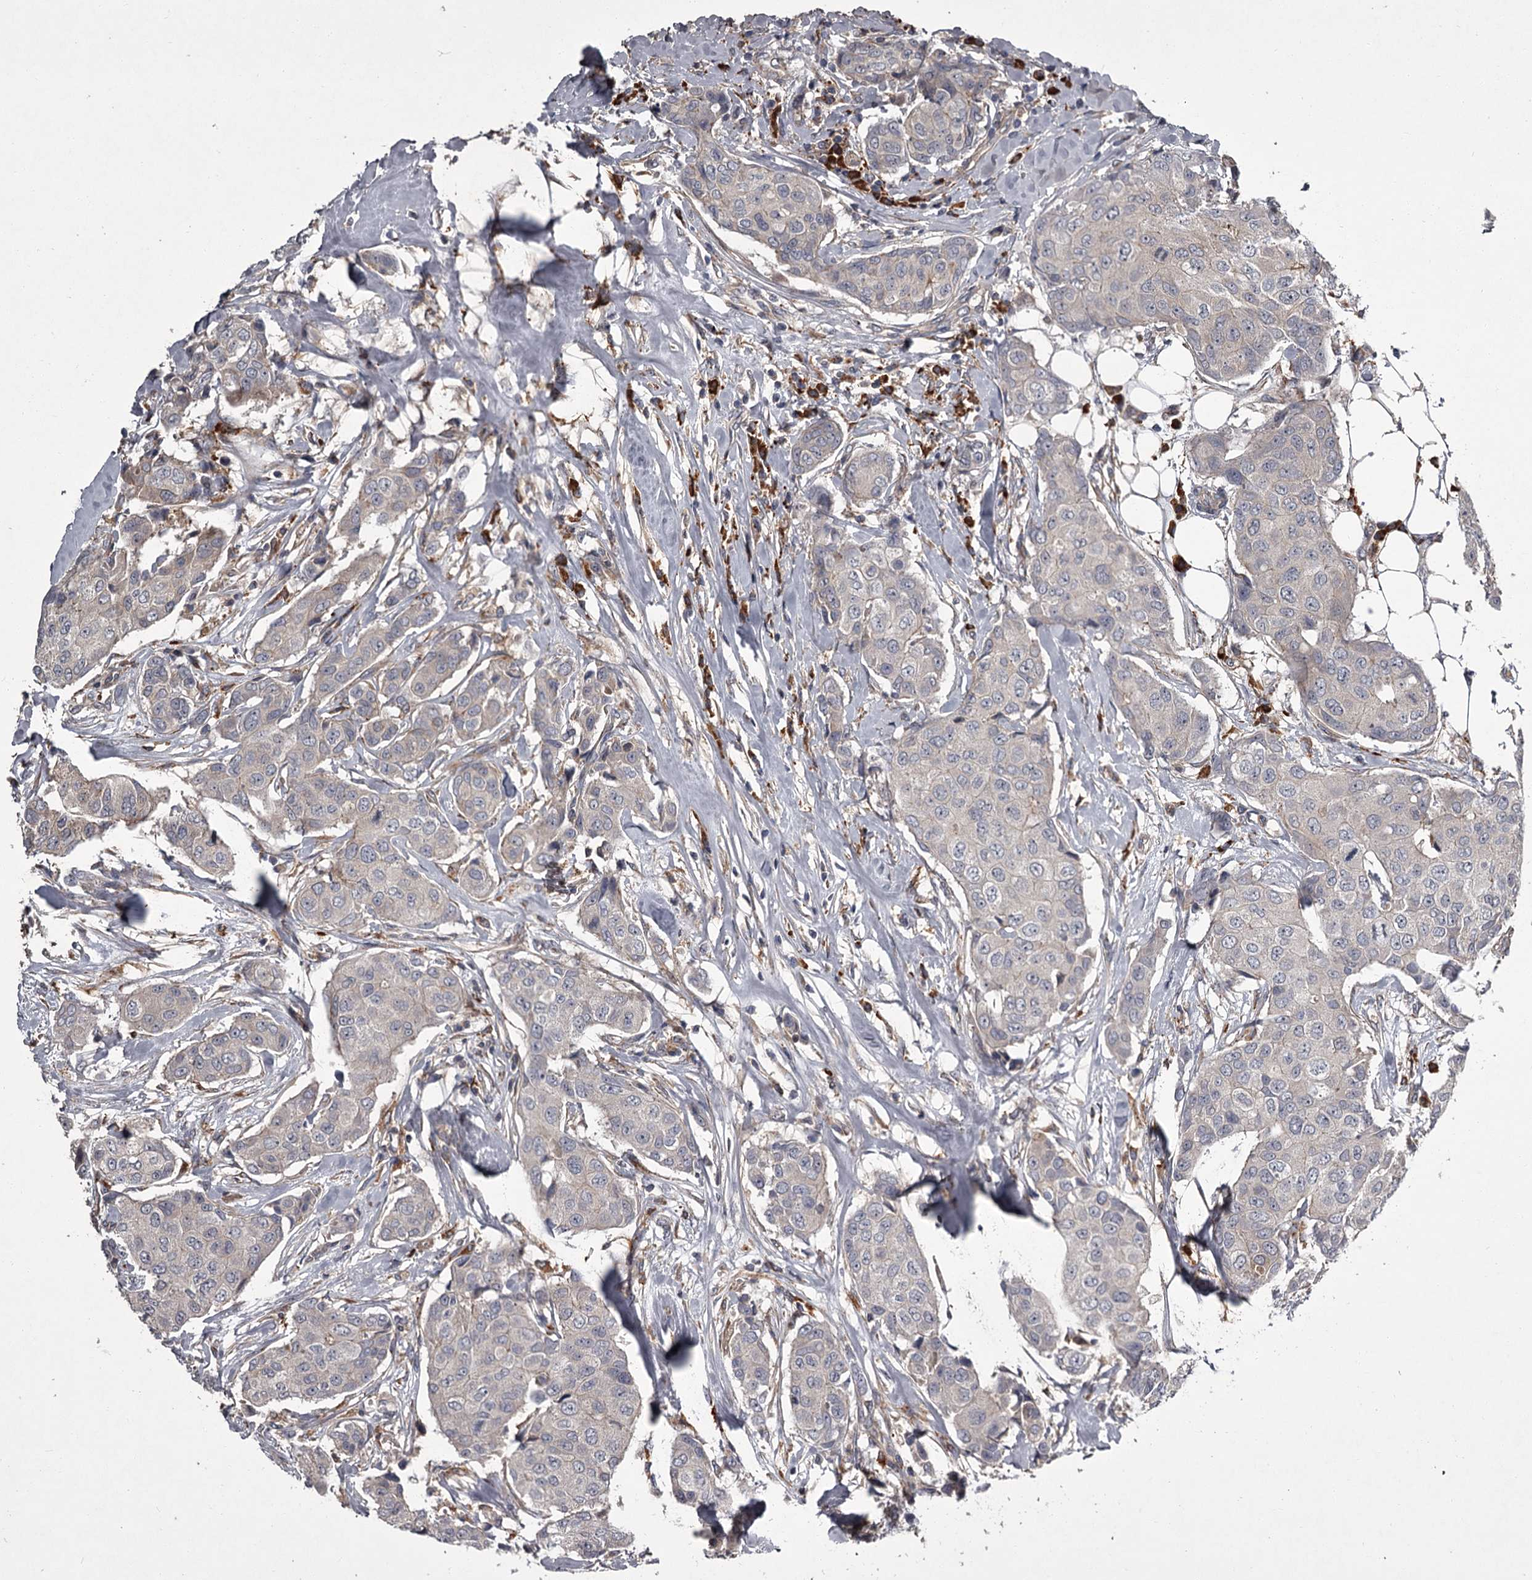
{"staining": {"intensity": "negative", "quantity": "none", "location": "none"}, "tissue": "breast cancer", "cell_type": "Tumor cells", "image_type": "cancer", "snomed": [{"axis": "morphology", "description": "Duct carcinoma"}, {"axis": "topography", "description": "Breast"}], "caption": "There is no significant staining in tumor cells of breast cancer (invasive ductal carcinoma).", "gene": "UNC93B1", "patient": {"sex": "female", "age": 80}}